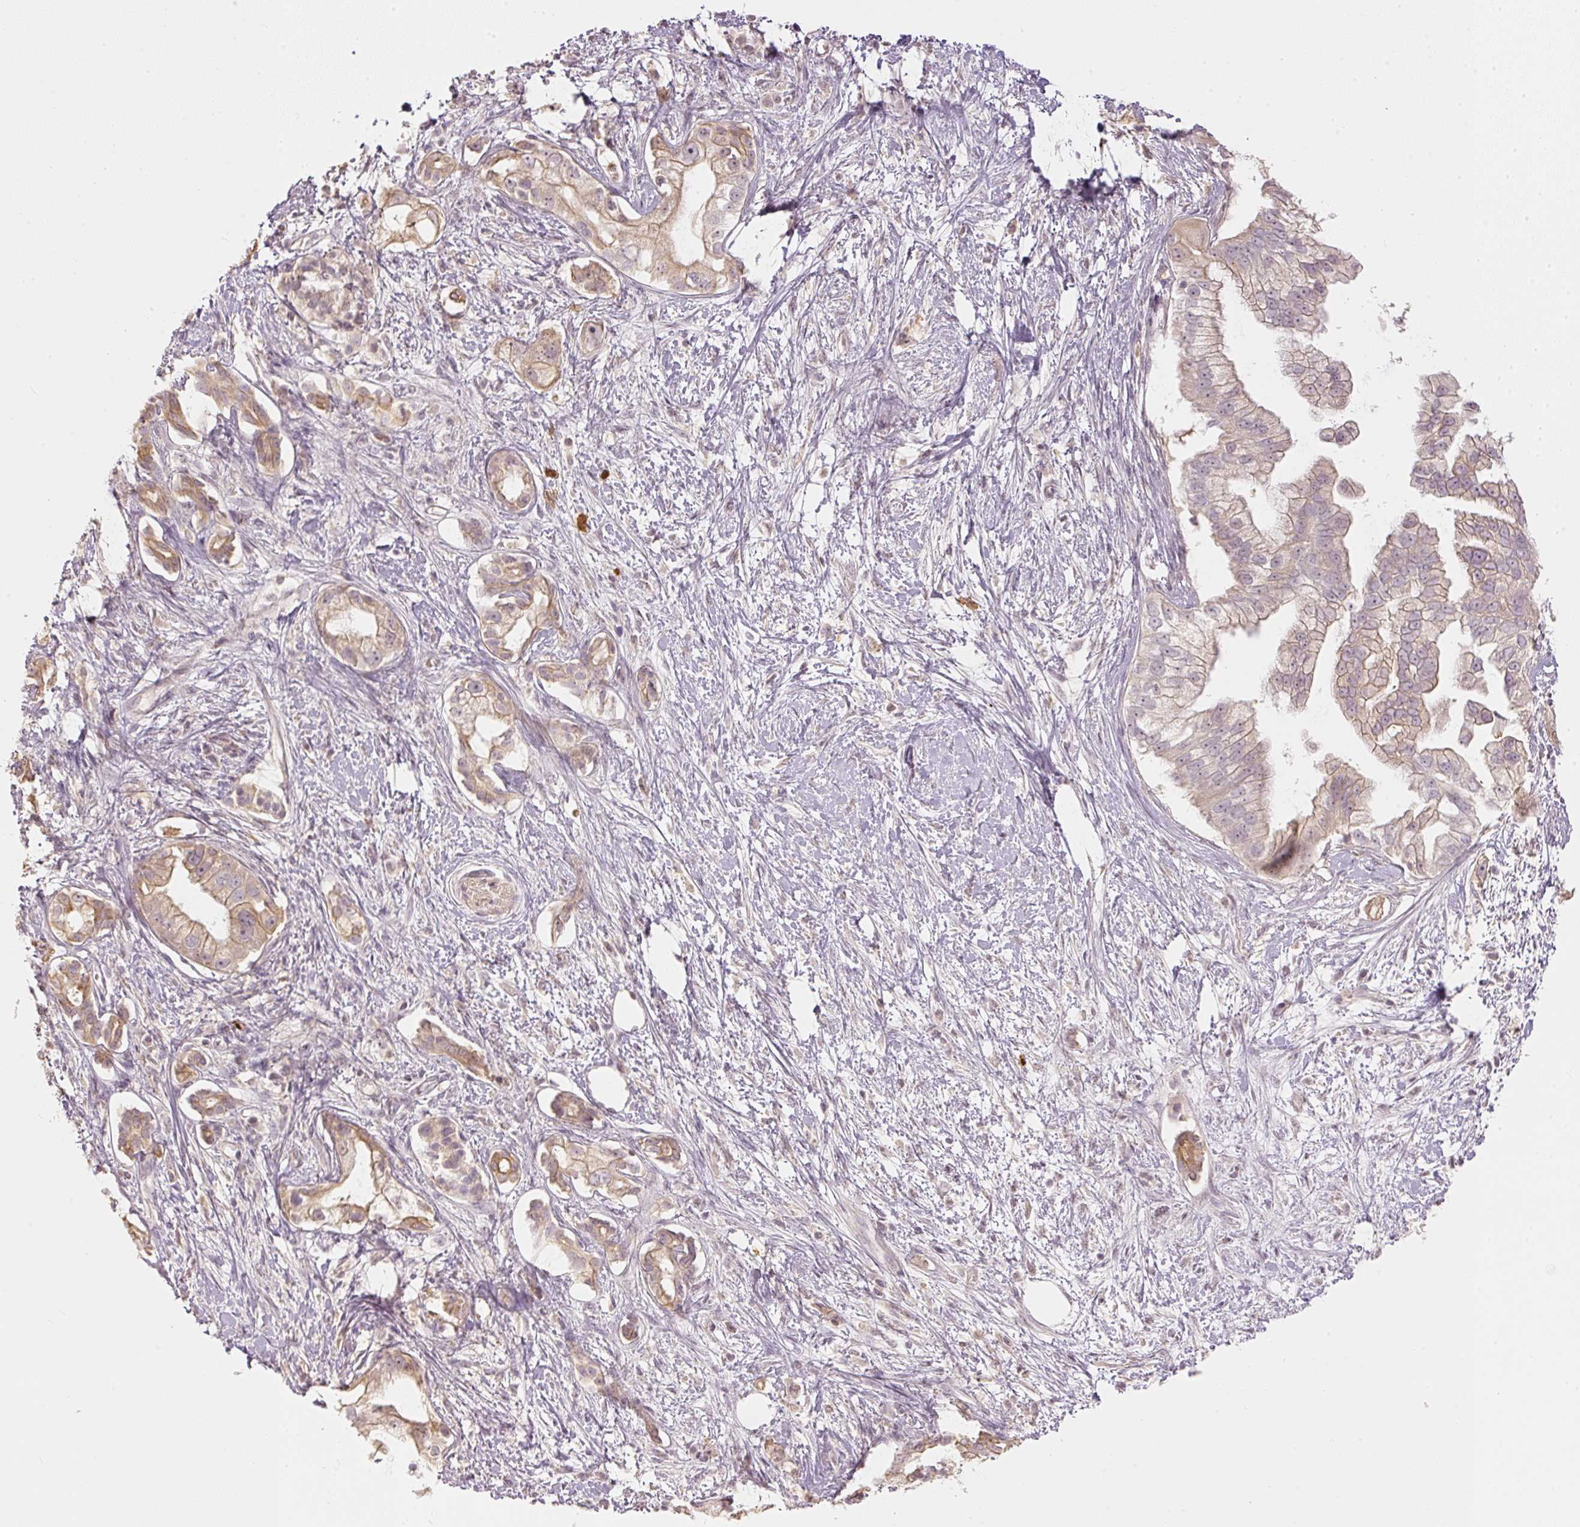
{"staining": {"intensity": "moderate", "quantity": ">75%", "location": "cytoplasmic/membranous"}, "tissue": "pancreatic cancer", "cell_type": "Tumor cells", "image_type": "cancer", "snomed": [{"axis": "morphology", "description": "Adenocarcinoma, NOS"}, {"axis": "topography", "description": "Pancreas"}], "caption": "Immunohistochemical staining of pancreatic cancer displays medium levels of moderate cytoplasmic/membranous expression in approximately >75% of tumor cells. Immunohistochemistry (ihc) stains the protein of interest in brown and the nuclei are stained blue.", "gene": "GZMA", "patient": {"sex": "male", "age": 70}}